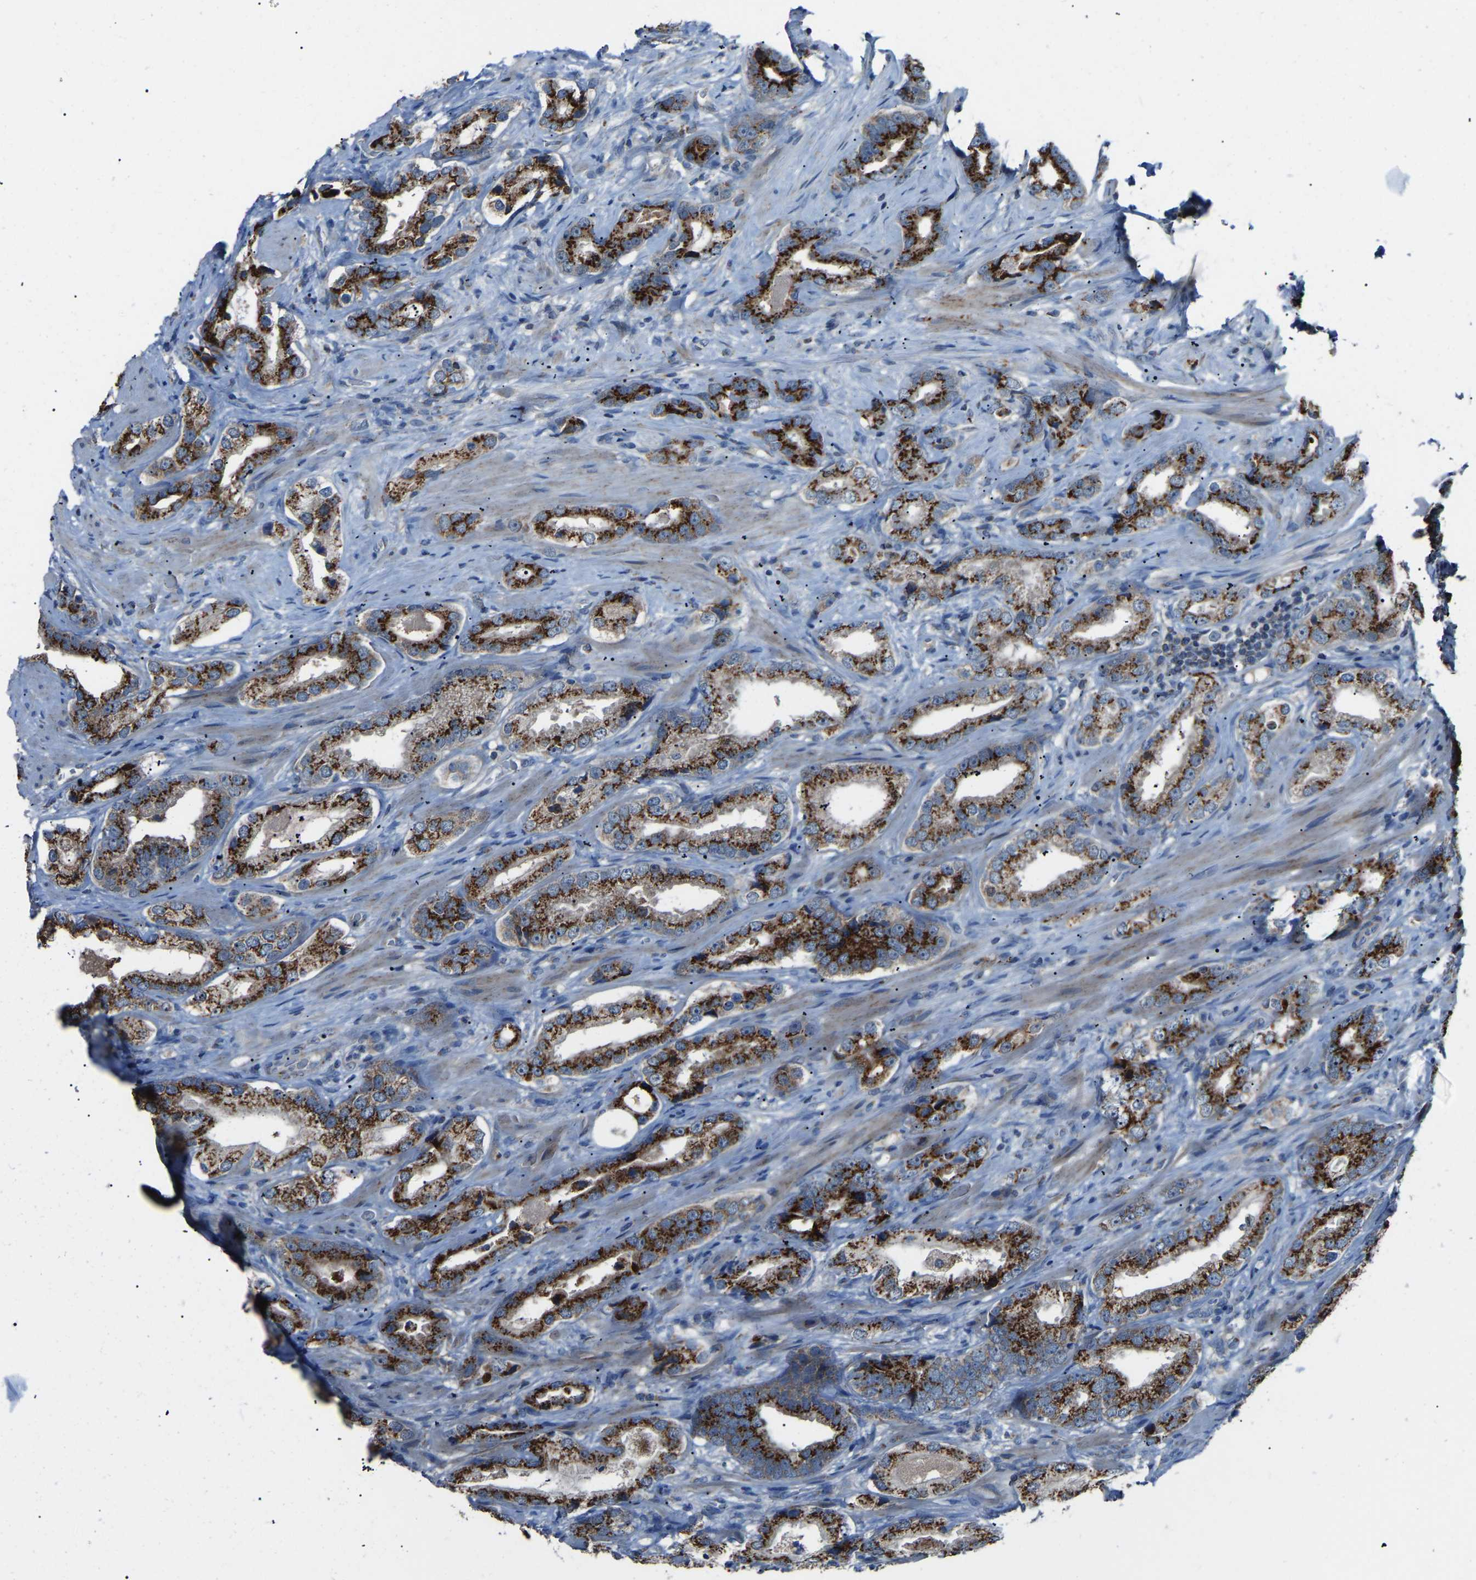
{"staining": {"intensity": "strong", "quantity": ">75%", "location": "cytoplasmic/membranous"}, "tissue": "prostate cancer", "cell_type": "Tumor cells", "image_type": "cancer", "snomed": [{"axis": "morphology", "description": "Adenocarcinoma, High grade"}, {"axis": "topography", "description": "Prostate"}], "caption": "Strong cytoplasmic/membranous expression is identified in approximately >75% of tumor cells in prostate cancer (adenocarcinoma (high-grade)).", "gene": "CANT1", "patient": {"sex": "male", "age": 63}}